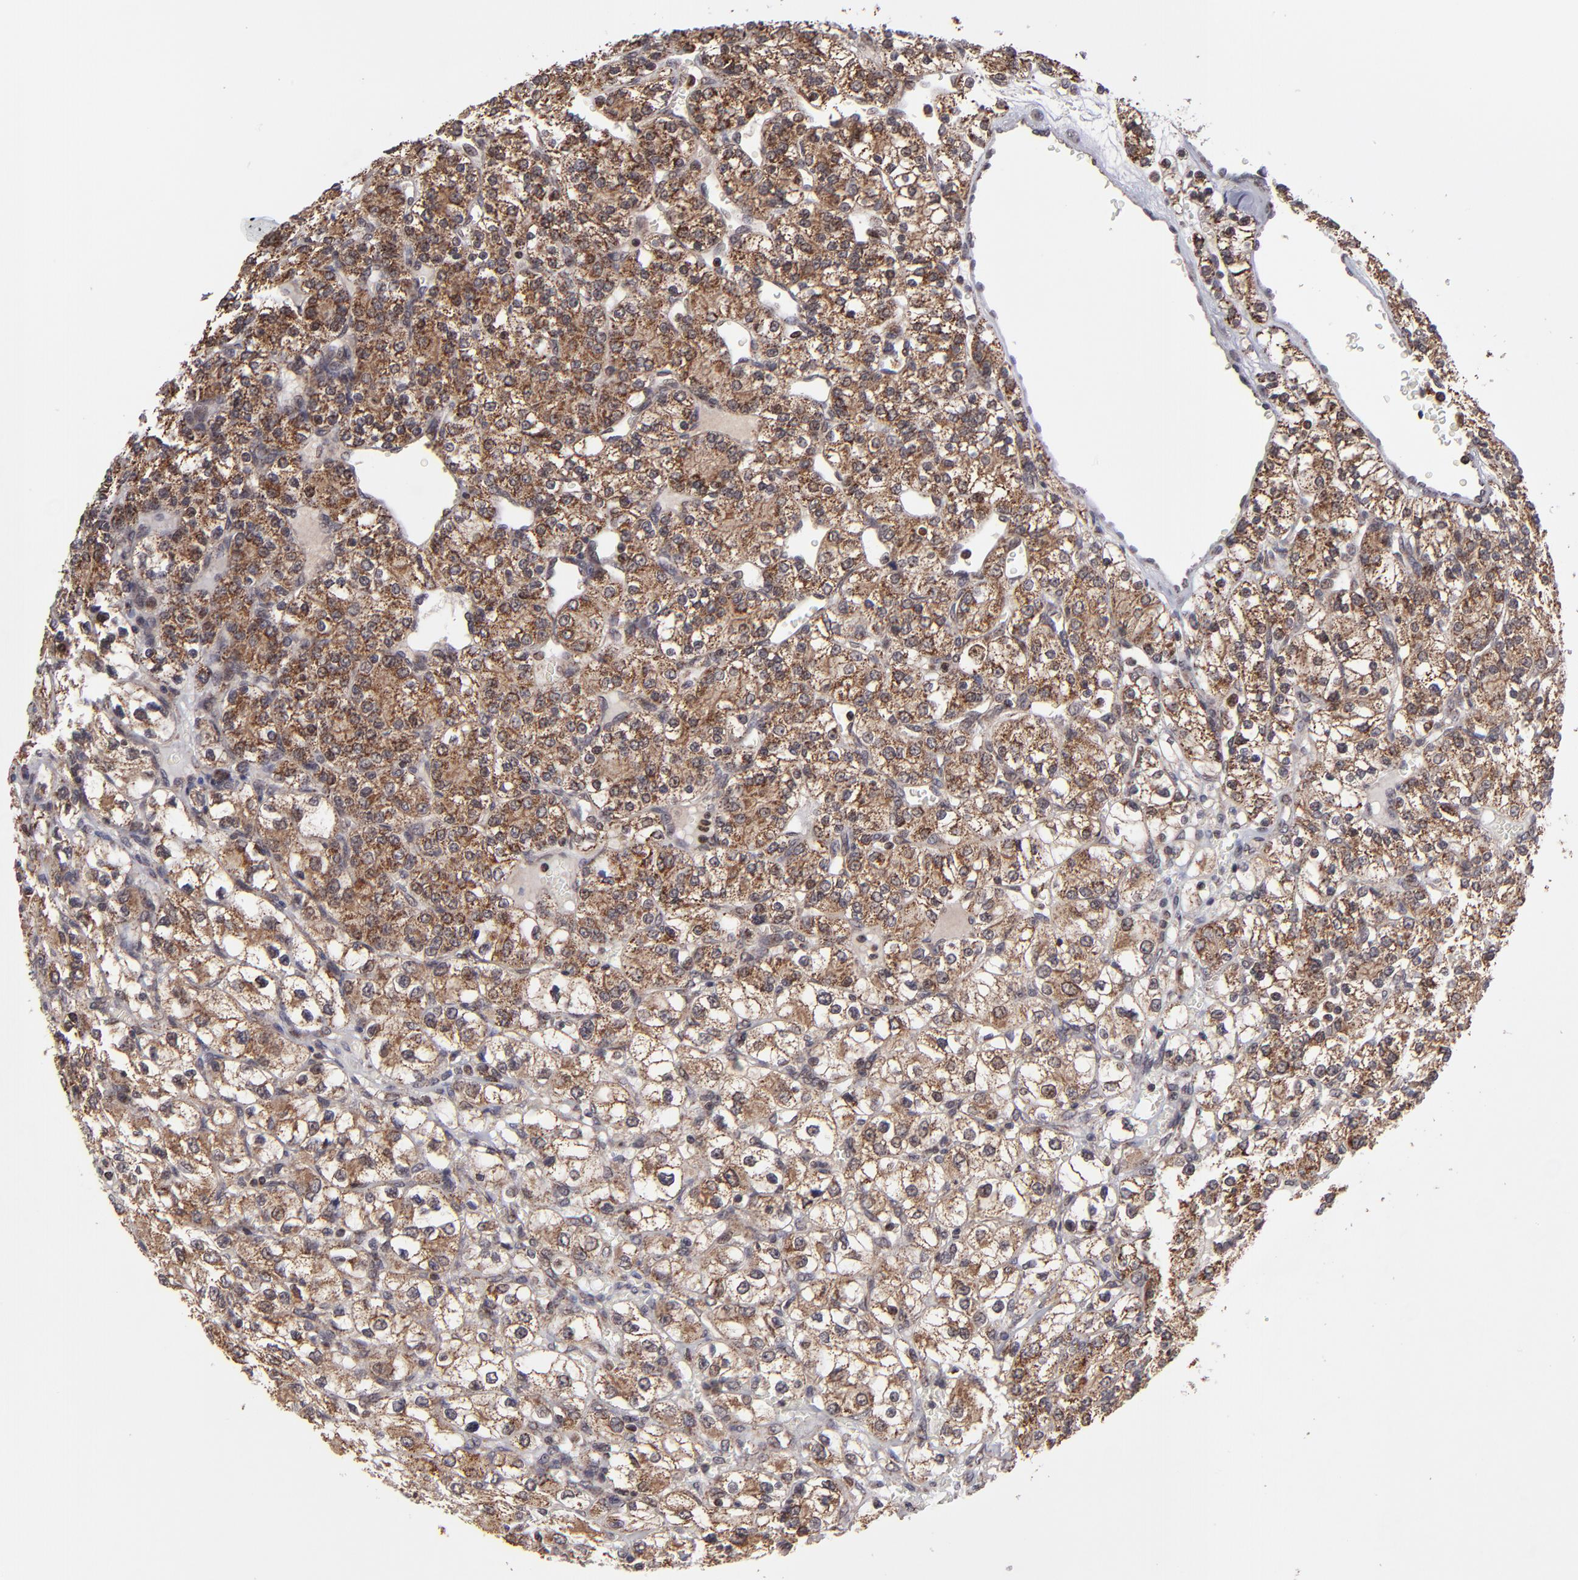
{"staining": {"intensity": "moderate", "quantity": ">75%", "location": "cytoplasmic/membranous"}, "tissue": "renal cancer", "cell_type": "Tumor cells", "image_type": "cancer", "snomed": [{"axis": "morphology", "description": "Adenocarcinoma, NOS"}, {"axis": "topography", "description": "Kidney"}], "caption": "Renal cancer (adenocarcinoma) stained for a protein (brown) reveals moderate cytoplasmic/membranous positive staining in approximately >75% of tumor cells.", "gene": "SLC15A1", "patient": {"sex": "female", "age": 62}}